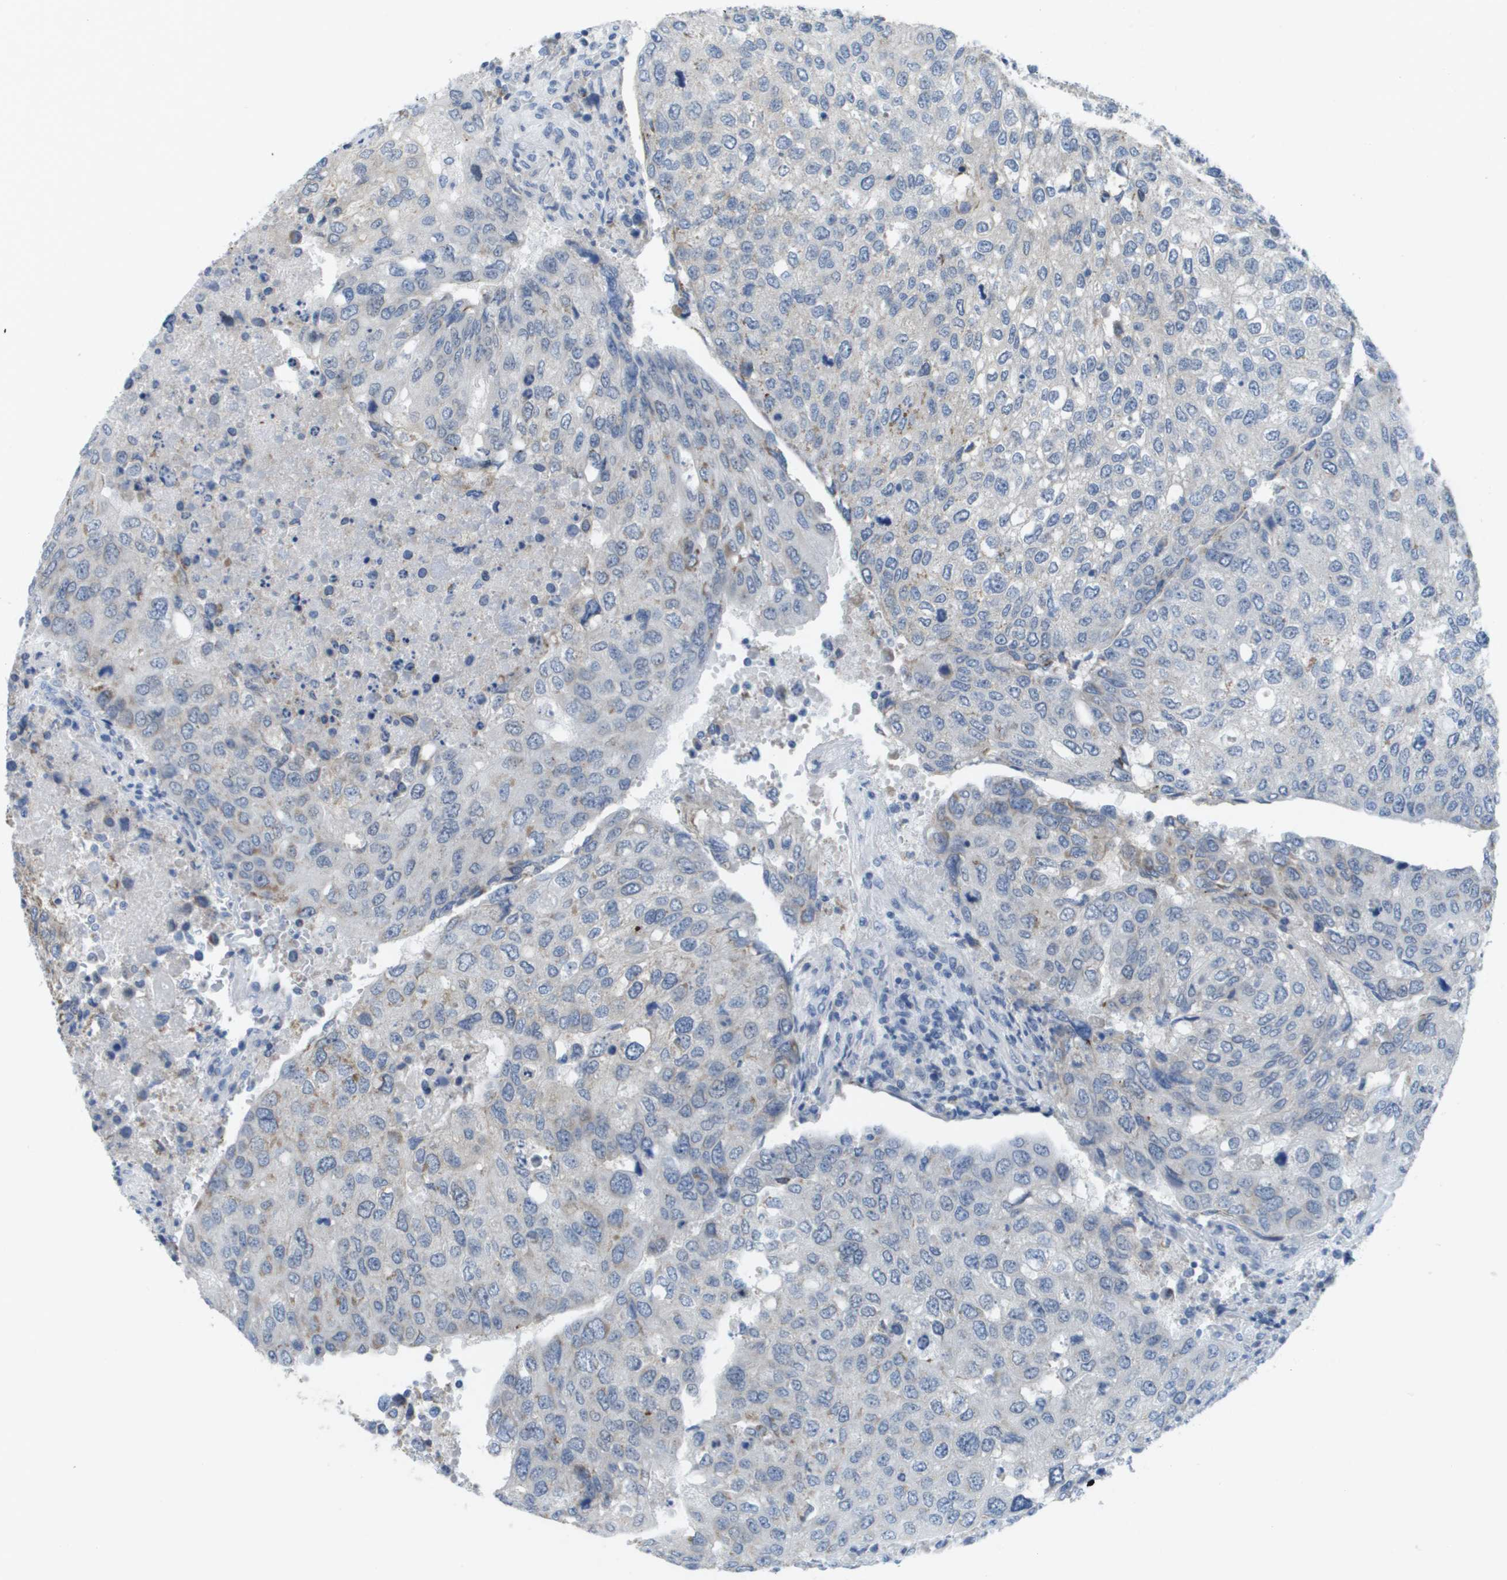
{"staining": {"intensity": "moderate", "quantity": "<25%", "location": "cytoplasmic/membranous"}, "tissue": "urothelial cancer", "cell_type": "Tumor cells", "image_type": "cancer", "snomed": [{"axis": "morphology", "description": "Urothelial carcinoma, High grade"}, {"axis": "topography", "description": "Lymph node"}, {"axis": "topography", "description": "Urinary bladder"}], "caption": "Moderate cytoplasmic/membranous staining for a protein is identified in approximately <25% of tumor cells of urothelial cancer using IHC.", "gene": "TMEM223", "patient": {"sex": "male", "age": 51}}